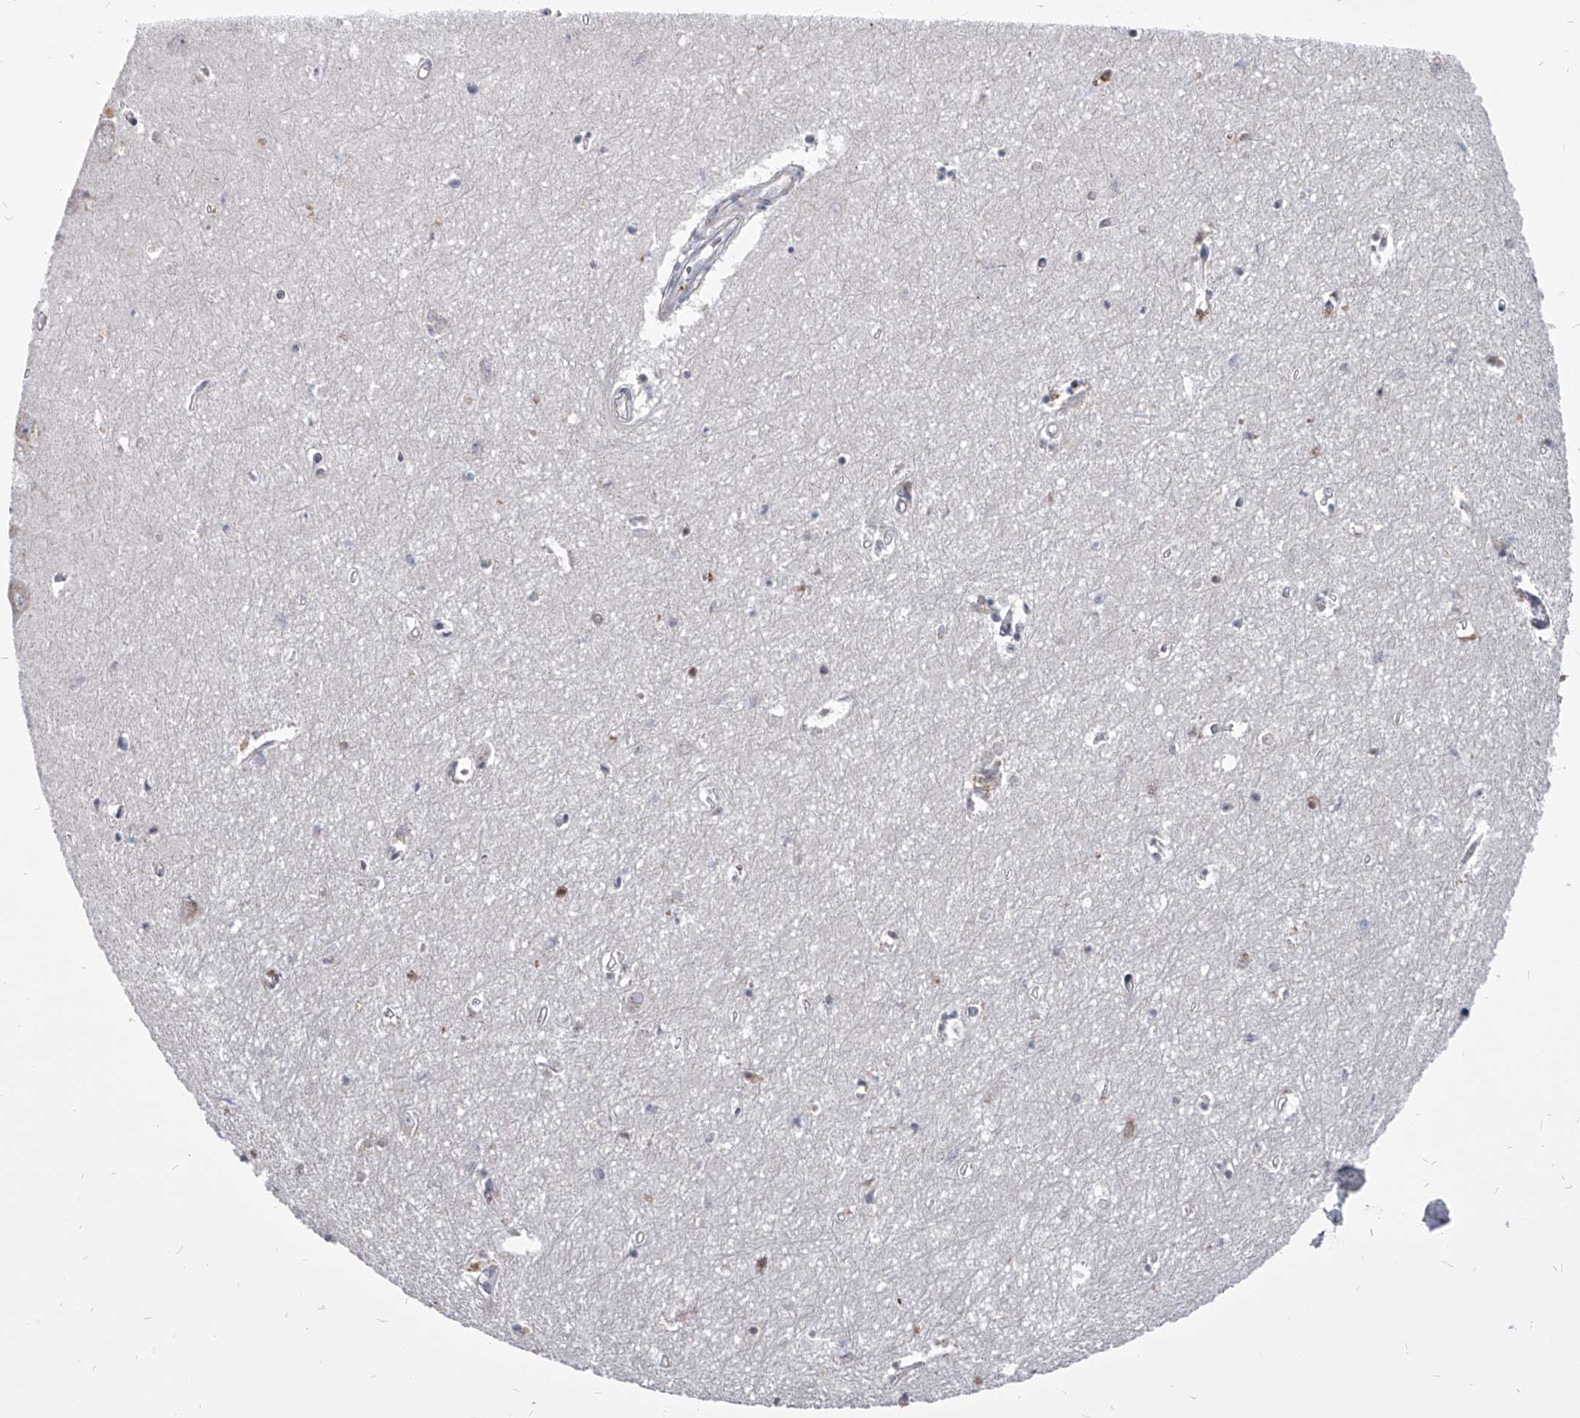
{"staining": {"intensity": "negative", "quantity": "none", "location": "none"}, "tissue": "hippocampus", "cell_type": "Glial cells", "image_type": "normal", "snomed": [{"axis": "morphology", "description": "Normal tissue, NOS"}, {"axis": "topography", "description": "Hippocampus"}], "caption": "DAB (3,3'-diaminobenzidine) immunohistochemical staining of normal hippocampus exhibits no significant staining in glial cells.", "gene": "EVA1C", "patient": {"sex": "female", "age": 64}}